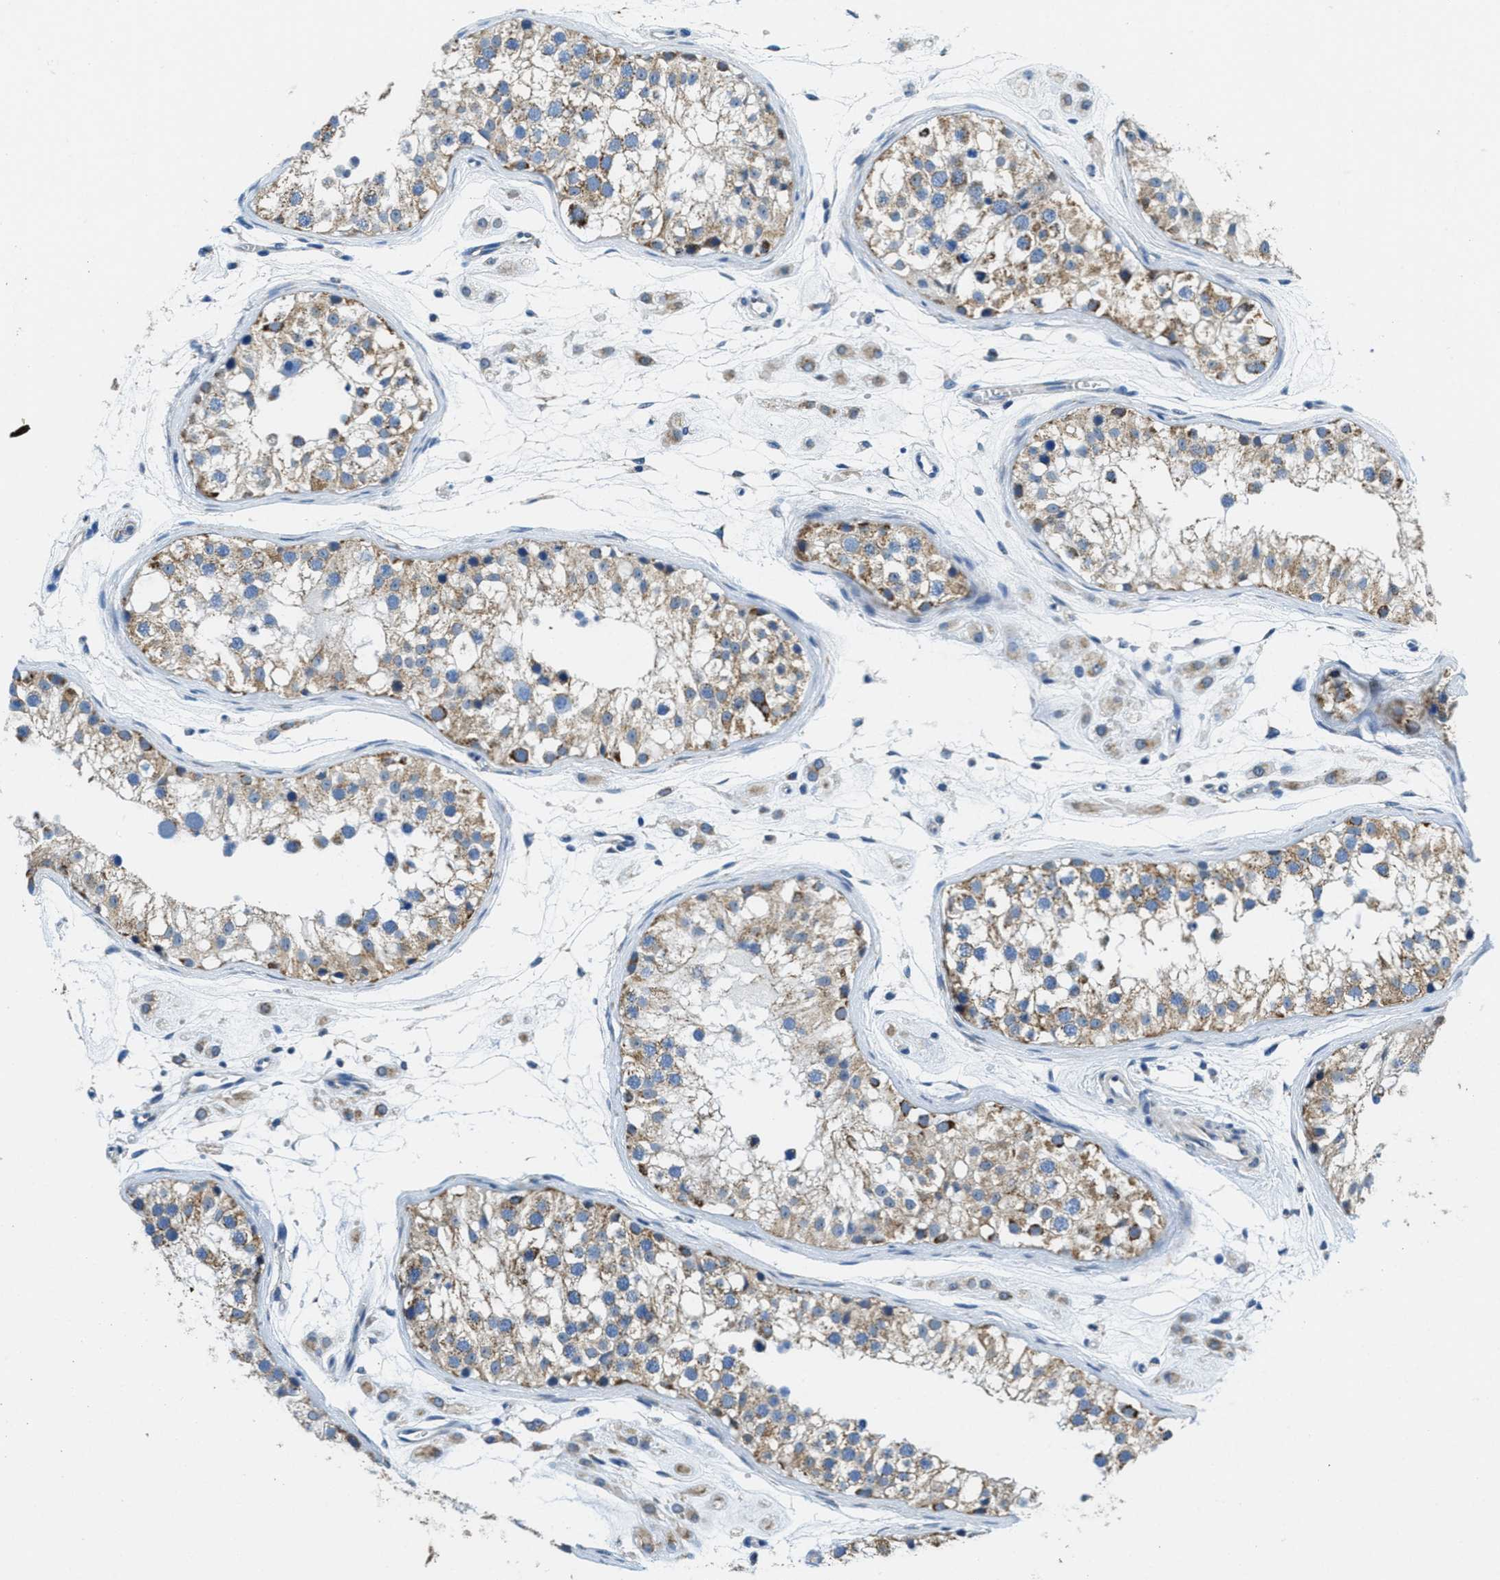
{"staining": {"intensity": "weak", "quantity": ">75%", "location": "cytoplasmic/membranous"}, "tissue": "testis", "cell_type": "Cells in seminiferous ducts", "image_type": "normal", "snomed": [{"axis": "morphology", "description": "Normal tissue, NOS"}, {"axis": "morphology", "description": "Adenocarcinoma, metastatic, NOS"}, {"axis": "topography", "description": "Testis"}], "caption": "Immunohistochemical staining of normal testis exhibits >75% levels of weak cytoplasmic/membranous protein staining in about >75% of cells in seminiferous ducts. (DAB = brown stain, brightfield microscopy at high magnification).", "gene": "TOMM70", "patient": {"sex": "male", "age": 26}}